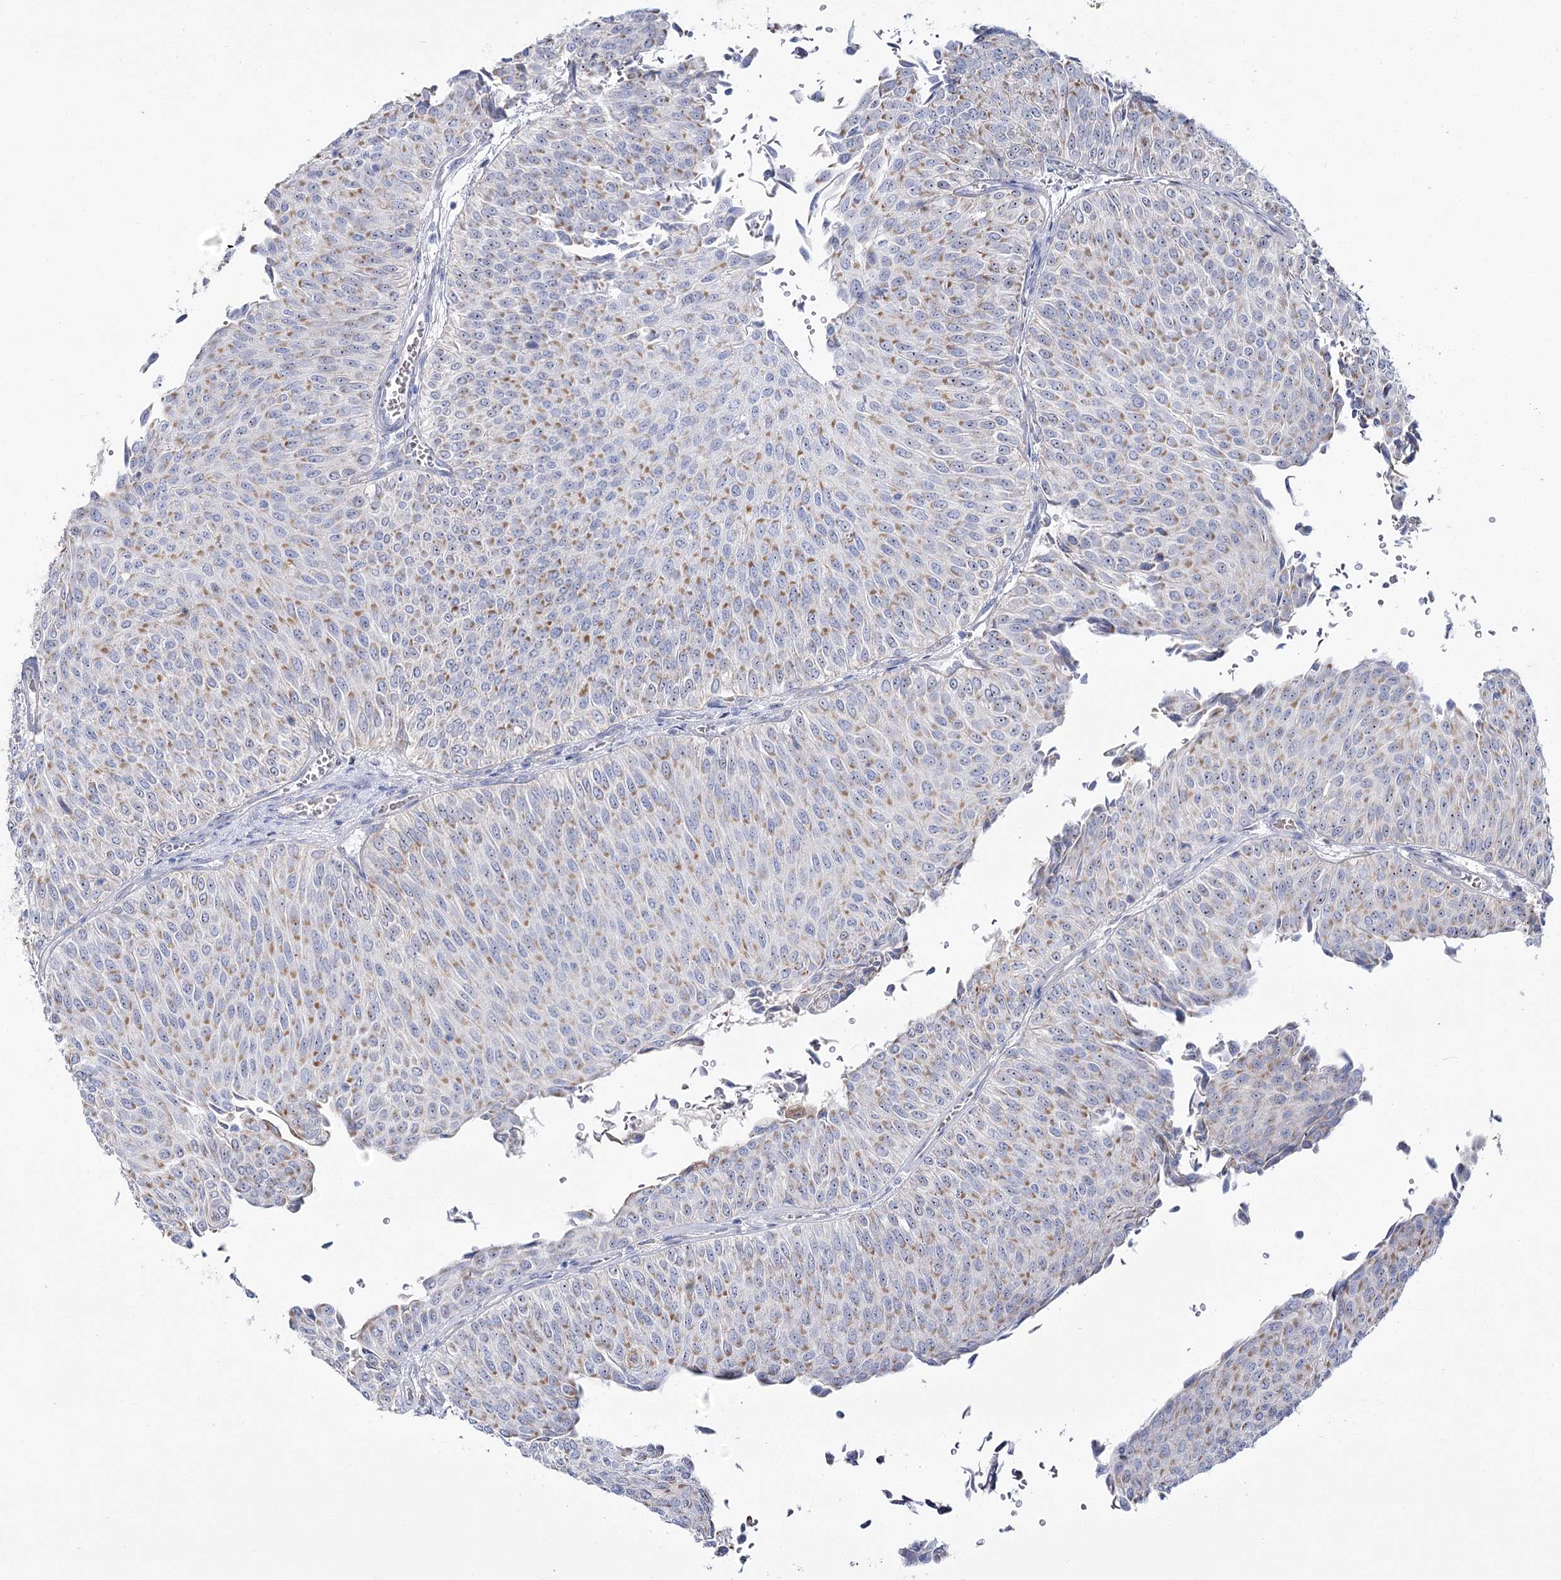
{"staining": {"intensity": "weak", "quantity": "25%-75%", "location": "cytoplasmic/membranous"}, "tissue": "urothelial cancer", "cell_type": "Tumor cells", "image_type": "cancer", "snomed": [{"axis": "morphology", "description": "Urothelial carcinoma, Low grade"}, {"axis": "topography", "description": "Urinary bladder"}], "caption": "Protein staining by immunohistochemistry reveals weak cytoplasmic/membranous positivity in approximately 25%-75% of tumor cells in urothelial cancer. The protein of interest is shown in brown color, while the nuclei are stained blue.", "gene": "SUOX", "patient": {"sex": "male", "age": 78}}